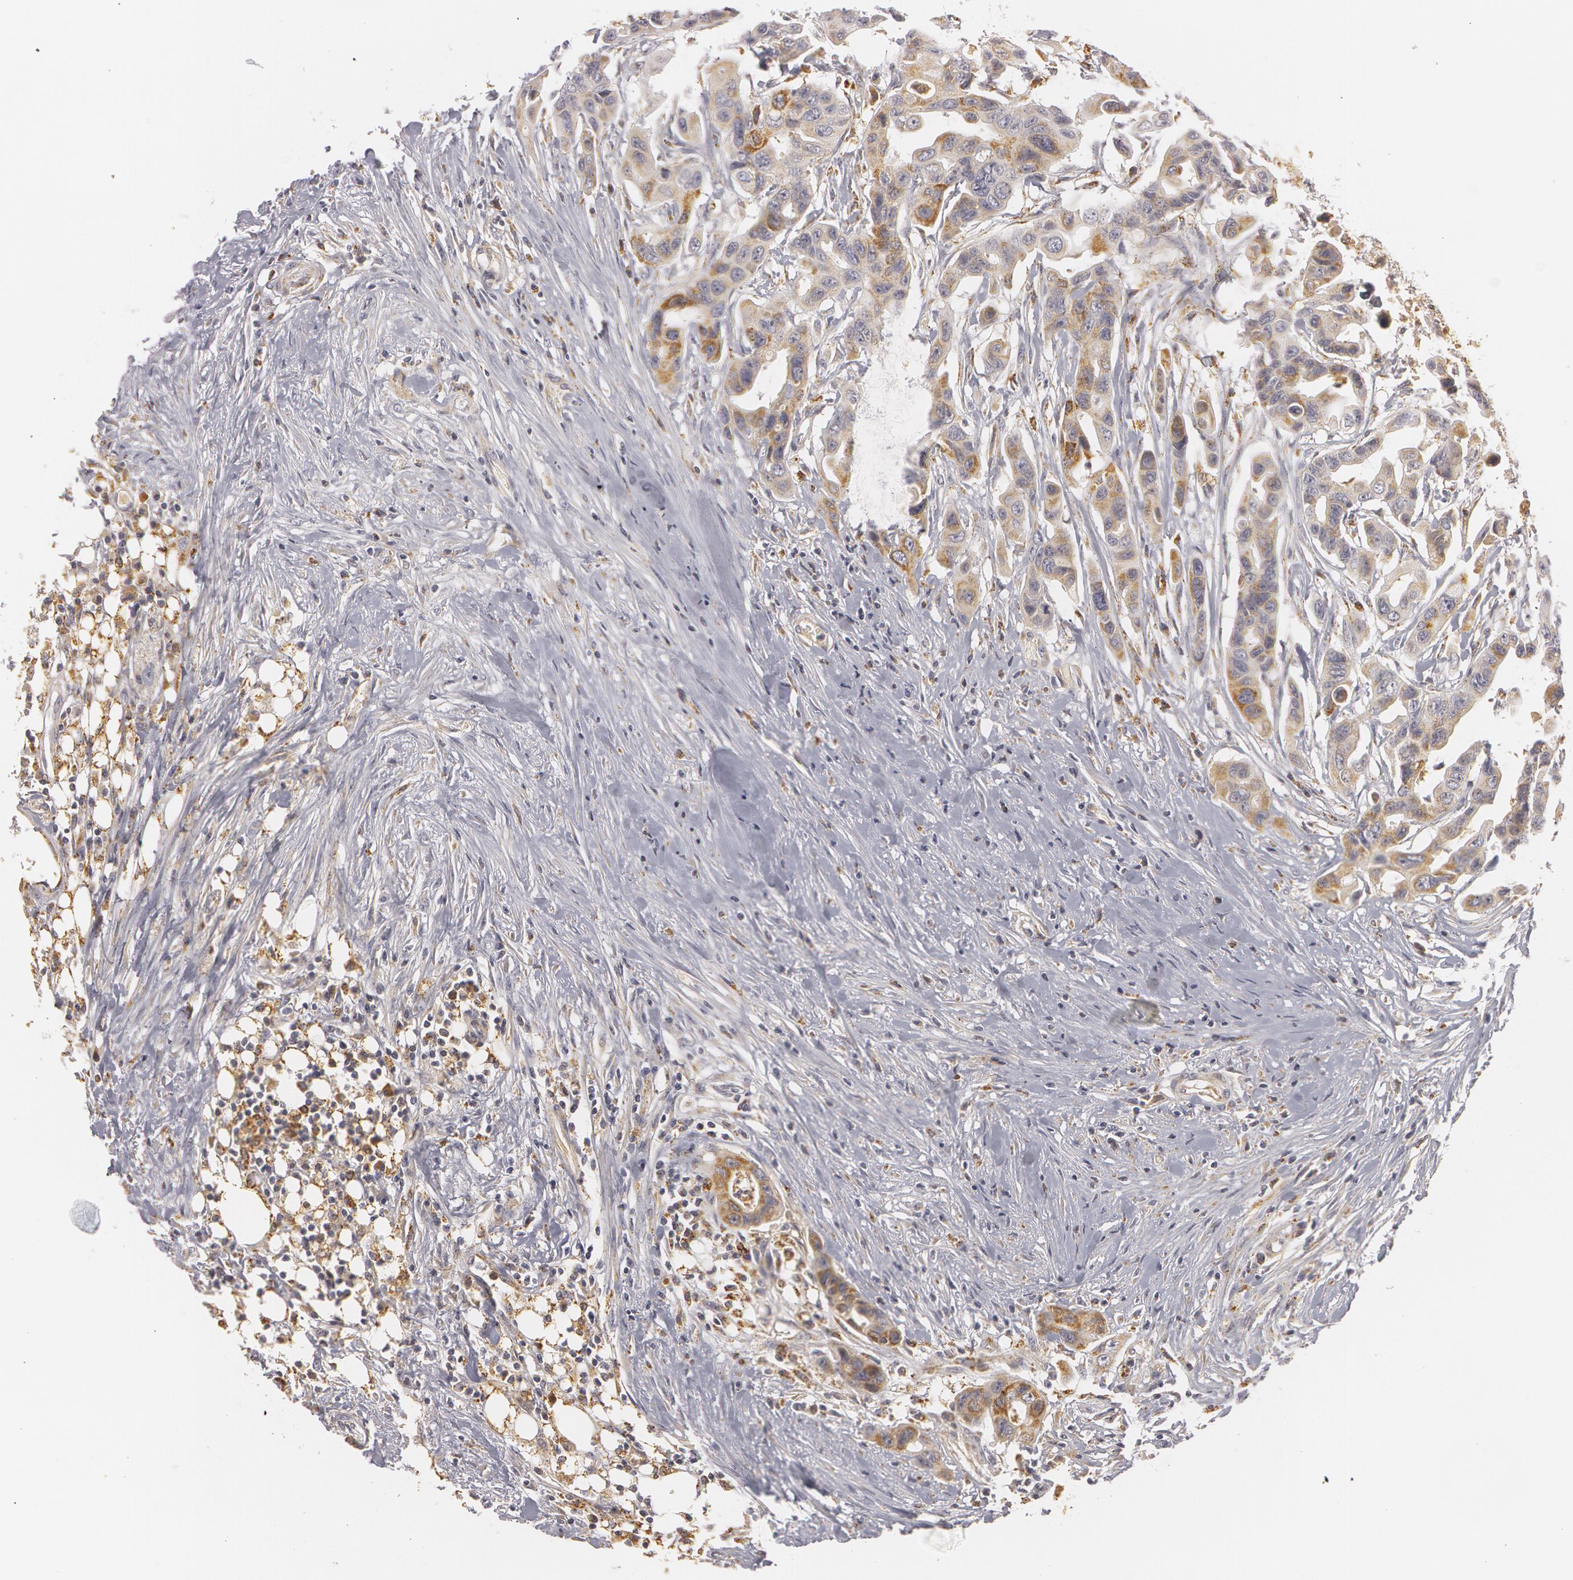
{"staining": {"intensity": "moderate", "quantity": ">75%", "location": "cytoplasmic/membranous"}, "tissue": "colorectal cancer", "cell_type": "Tumor cells", "image_type": "cancer", "snomed": [{"axis": "morphology", "description": "Adenocarcinoma, NOS"}, {"axis": "topography", "description": "Colon"}], "caption": "Approximately >75% of tumor cells in adenocarcinoma (colorectal) show moderate cytoplasmic/membranous protein expression as visualized by brown immunohistochemical staining.", "gene": "C7", "patient": {"sex": "female", "age": 70}}